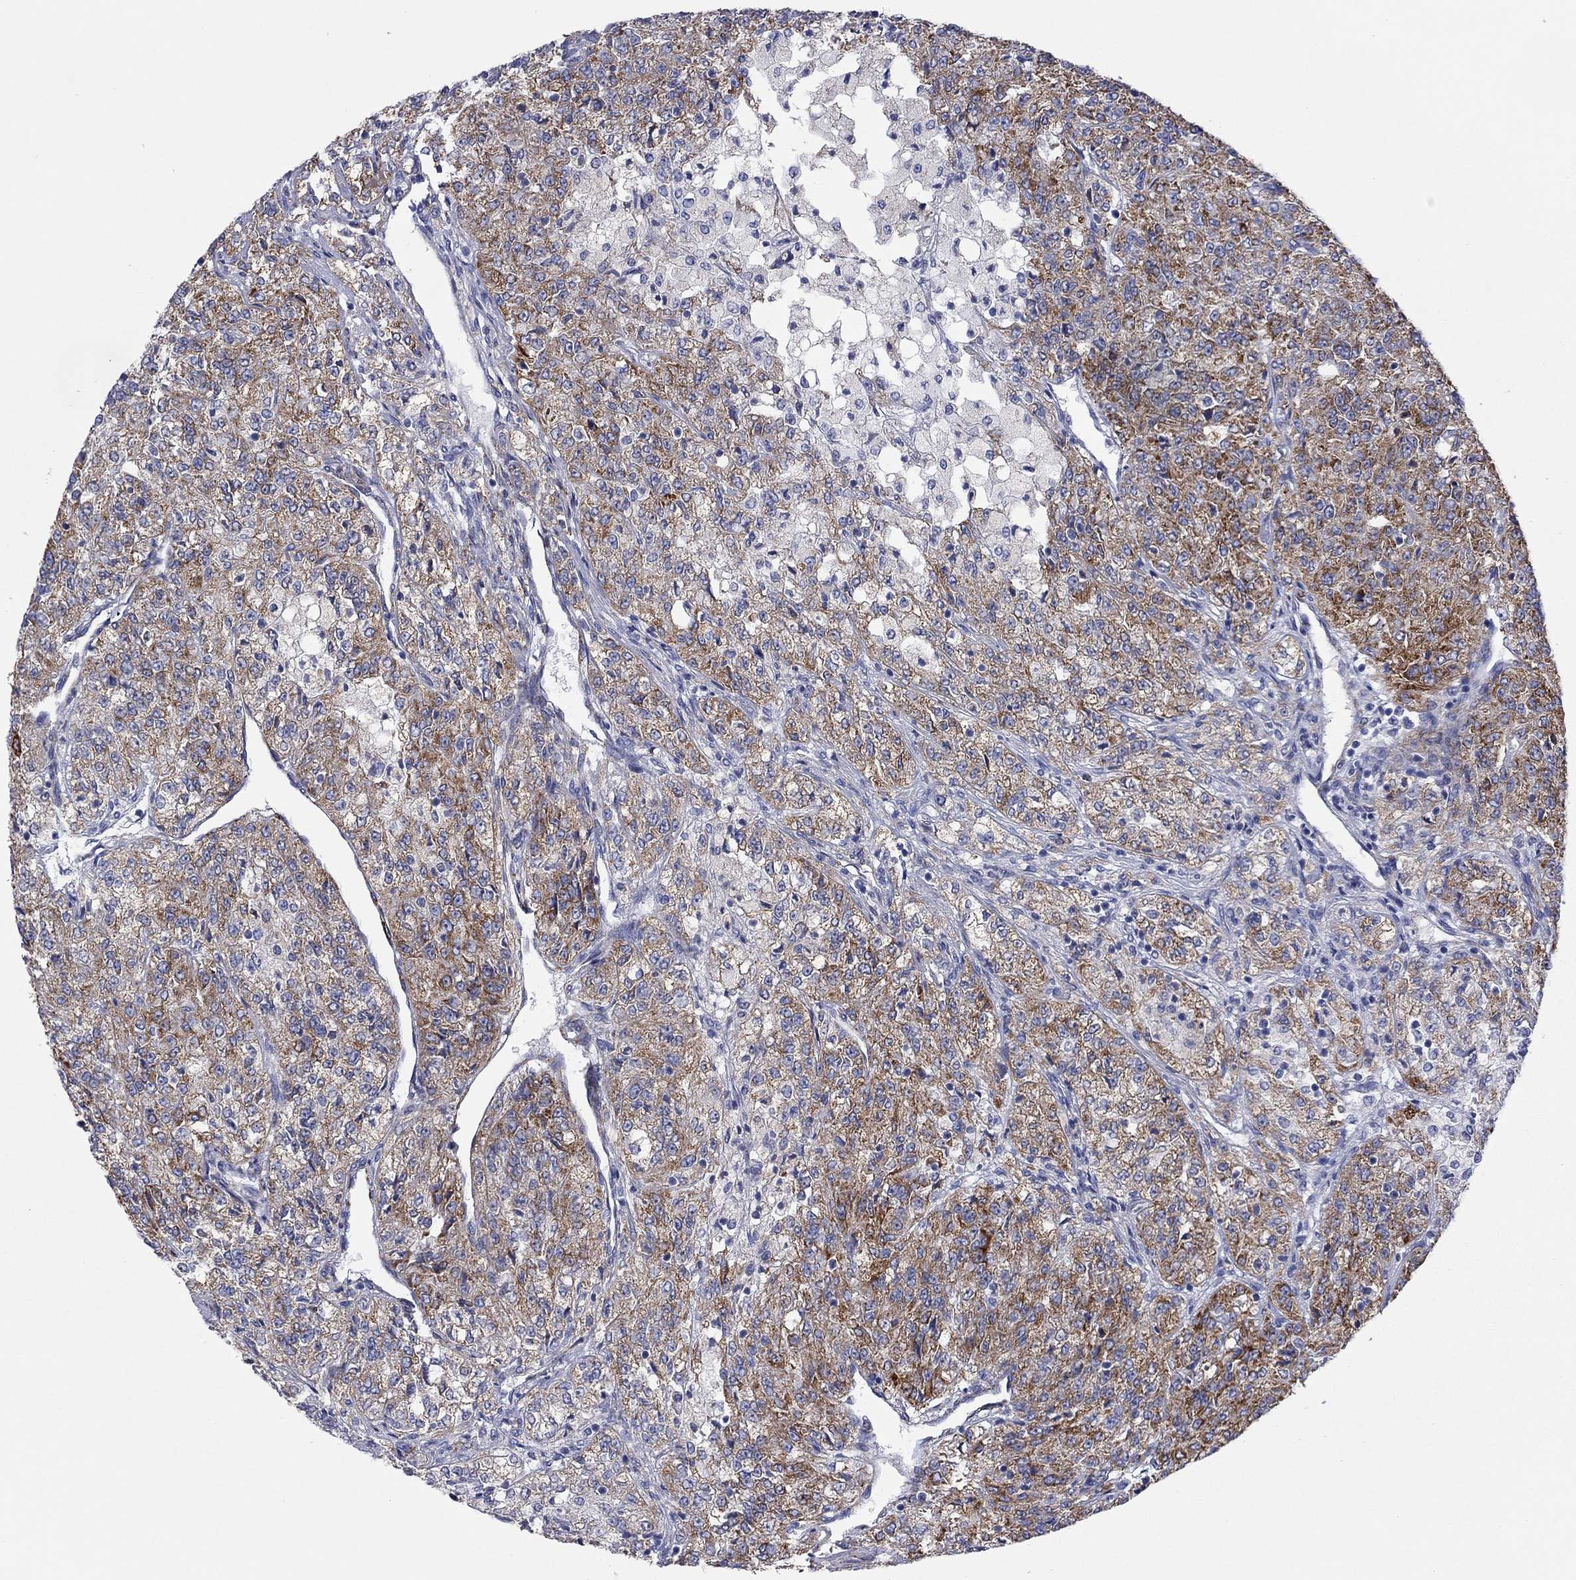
{"staining": {"intensity": "strong", "quantity": "25%-75%", "location": "cytoplasmic/membranous"}, "tissue": "renal cancer", "cell_type": "Tumor cells", "image_type": "cancer", "snomed": [{"axis": "morphology", "description": "Adenocarcinoma, NOS"}, {"axis": "topography", "description": "Kidney"}], "caption": "Immunohistochemical staining of adenocarcinoma (renal) shows high levels of strong cytoplasmic/membranous staining in about 25%-75% of tumor cells.", "gene": "MGST3", "patient": {"sex": "female", "age": 63}}